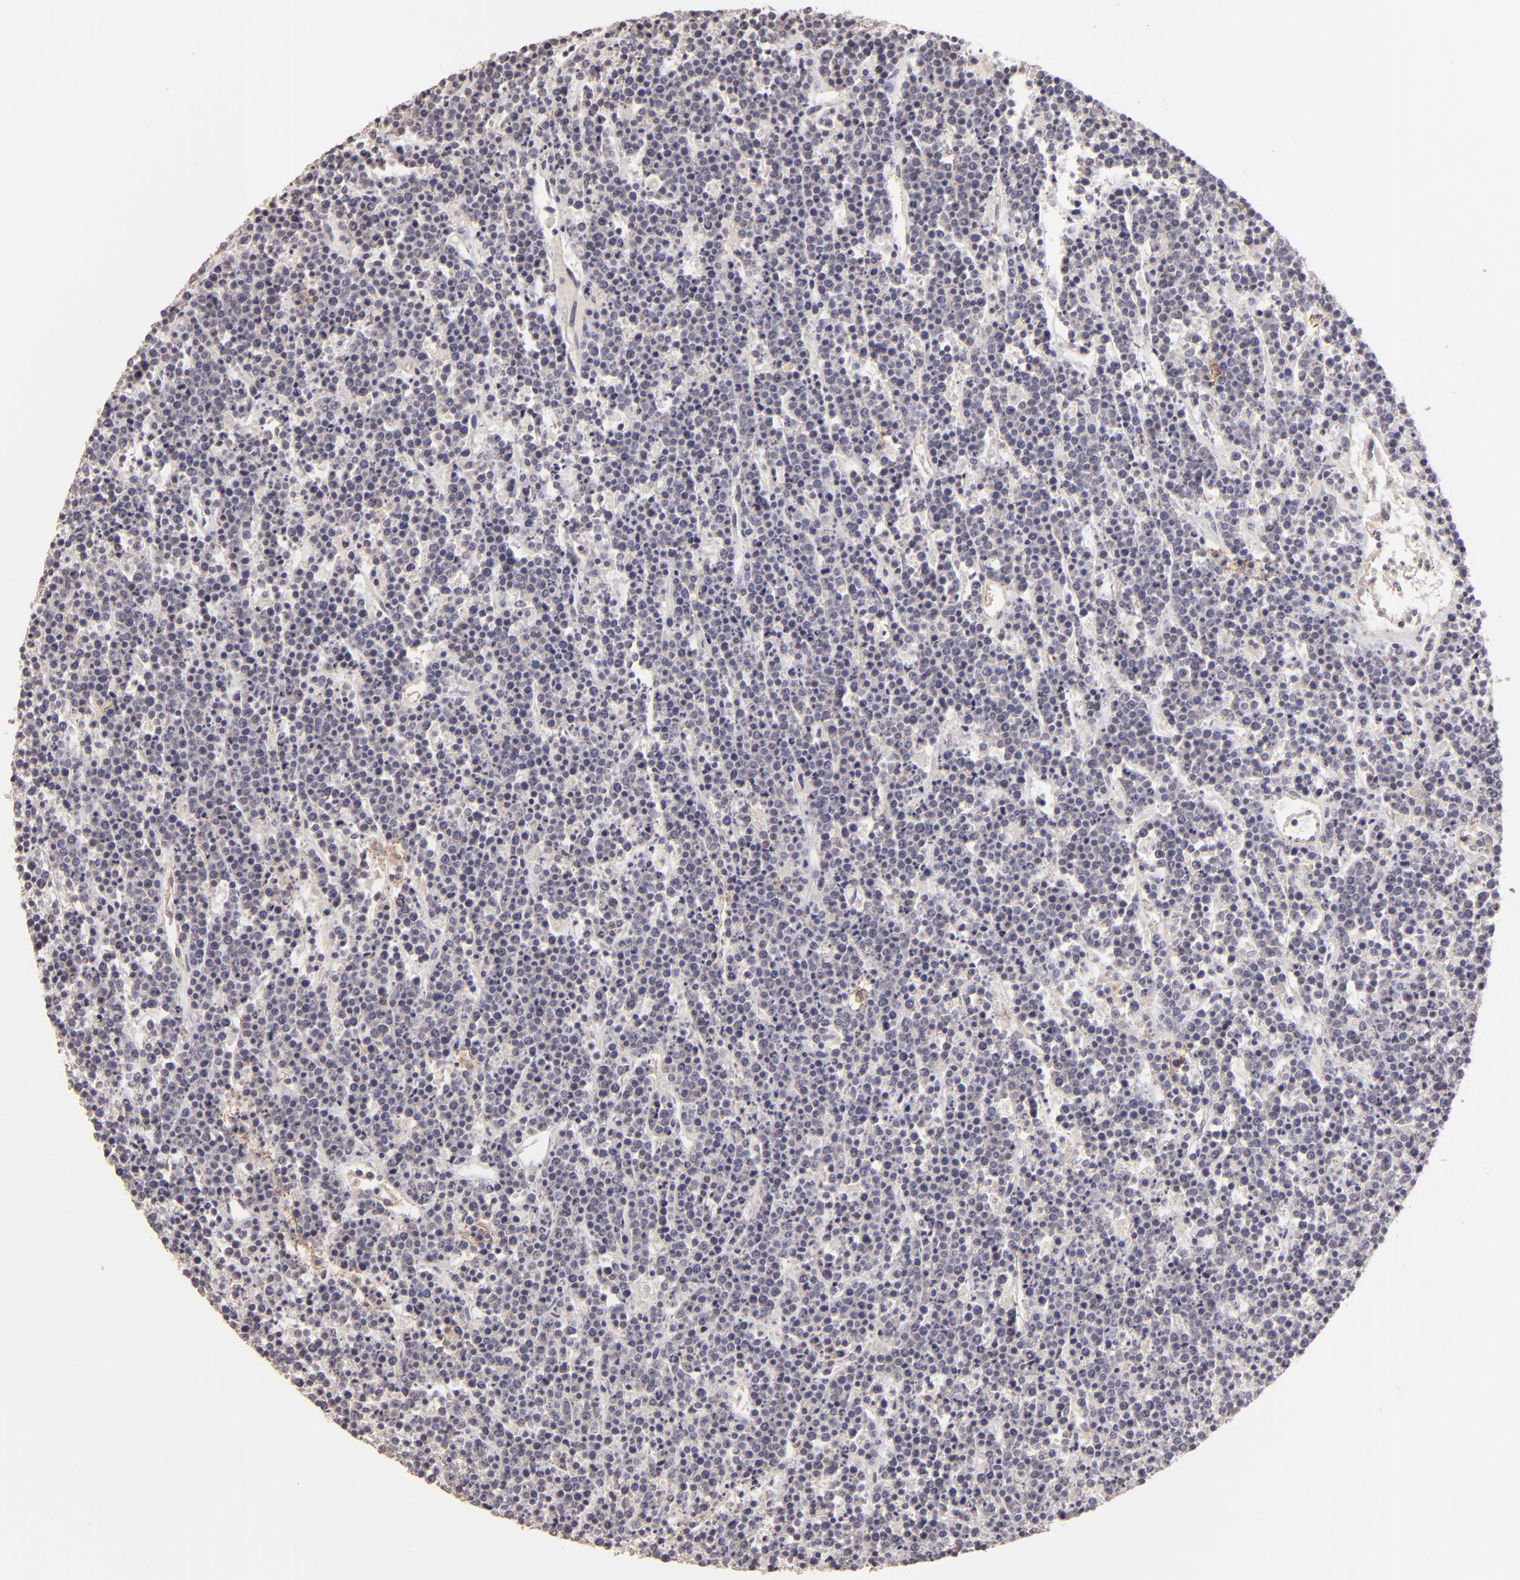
{"staining": {"intensity": "negative", "quantity": "none", "location": "none"}, "tissue": "lymphoma", "cell_type": "Tumor cells", "image_type": "cancer", "snomed": [{"axis": "morphology", "description": "Malignant lymphoma, non-Hodgkin's type, High grade"}, {"axis": "topography", "description": "Ovary"}], "caption": "Tumor cells show no significant expression in lymphoma.", "gene": "CLDN1", "patient": {"sex": "female", "age": 56}}